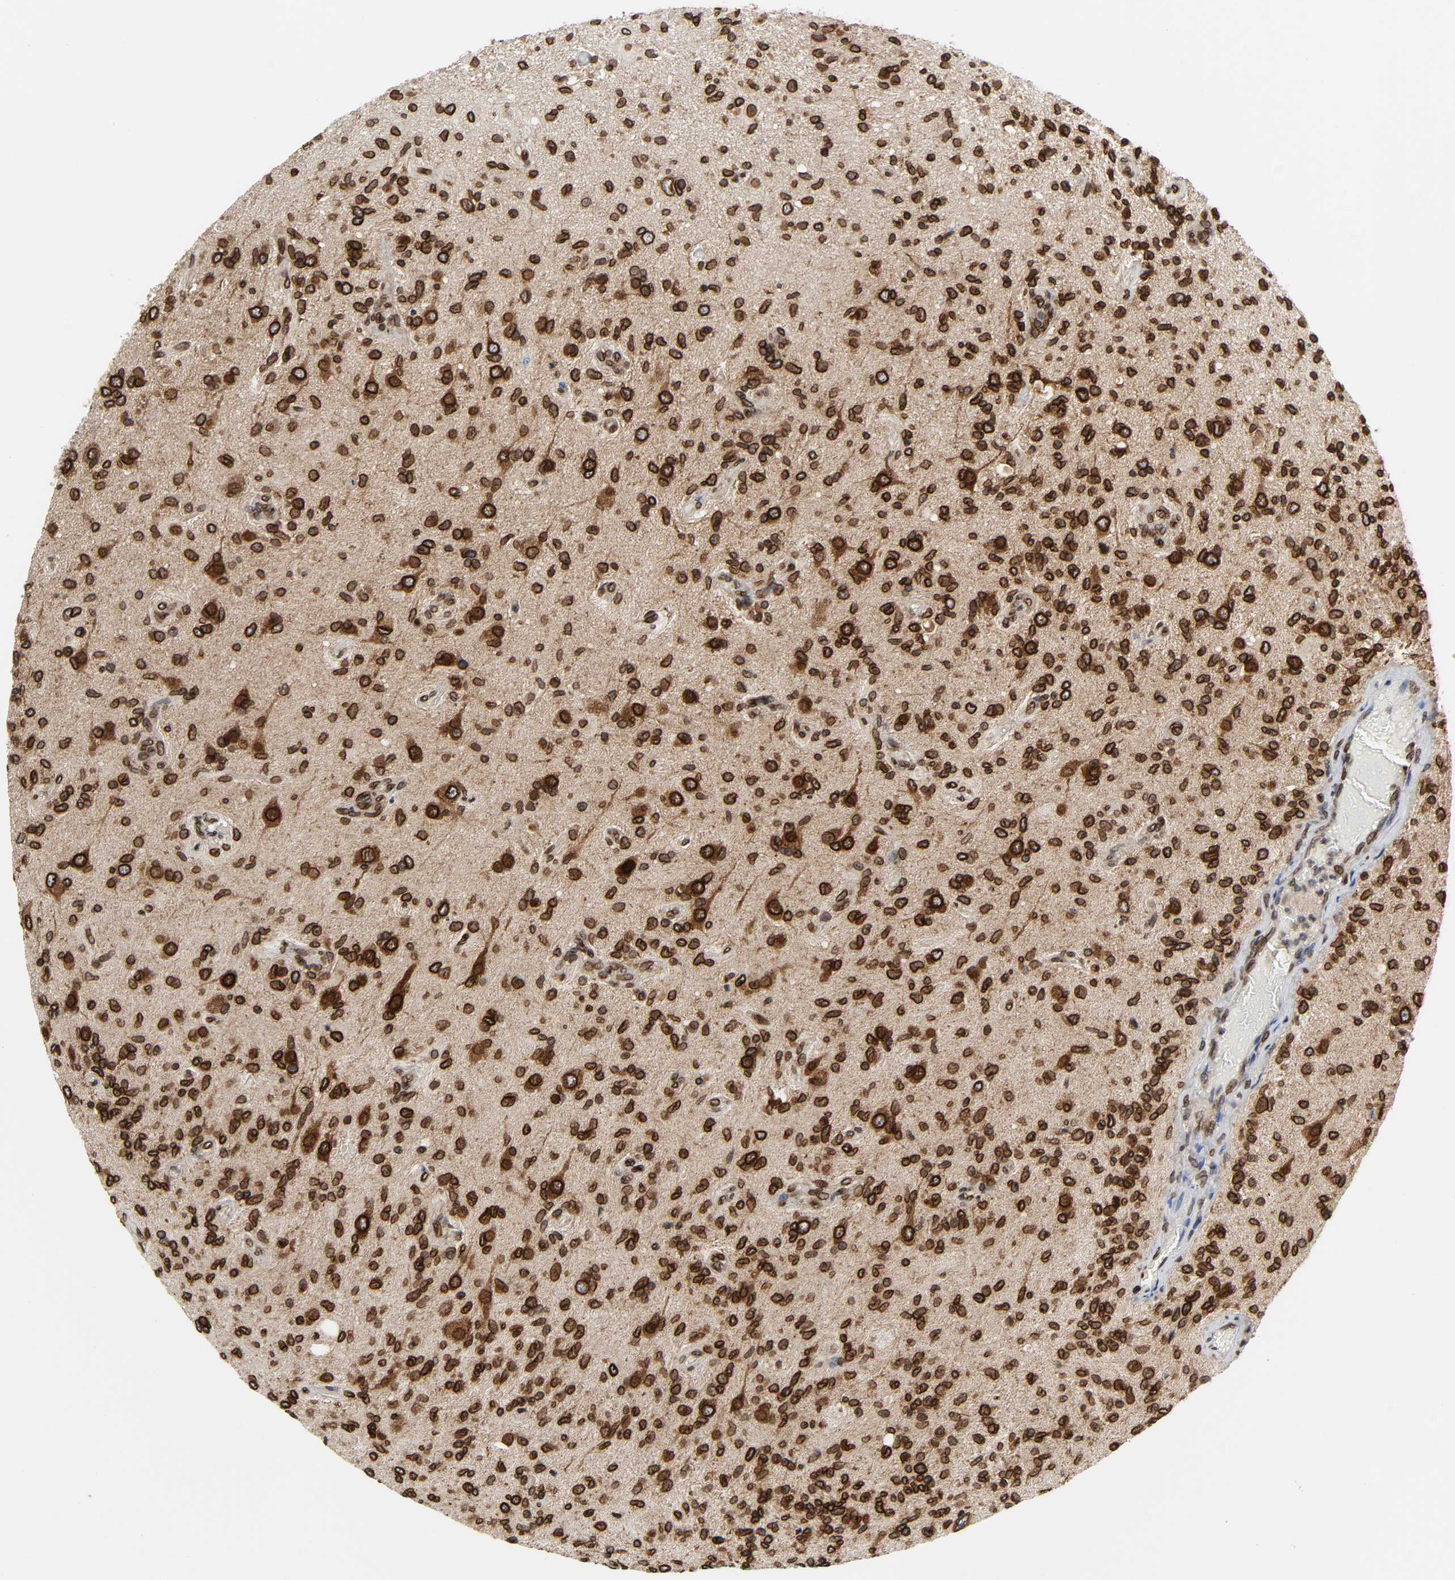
{"staining": {"intensity": "strong", "quantity": ">75%", "location": "cytoplasmic/membranous,nuclear"}, "tissue": "glioma", "cell_type": "Tumor cells", "image_type": "cancer", "snomed": [{"axis": "morphology", "description": "Normal tissue, NOS"}, {"axis": "morphology", "description": "Glioma, malignant, High grade"}, {"axis": "topography", "description": "Cerebral cortex"}], "caption": "Tumor cells demonstrate high levels of strong cytoplasmic/membranous and nuclear positivity in approximately >75% of cells in high-grade glioma (malignant). The protein of interest is shown in brown color, while the nuclei are stained blue.", "gene": "RANGAP1", "patient": {"sex": "male", "age": 77}}